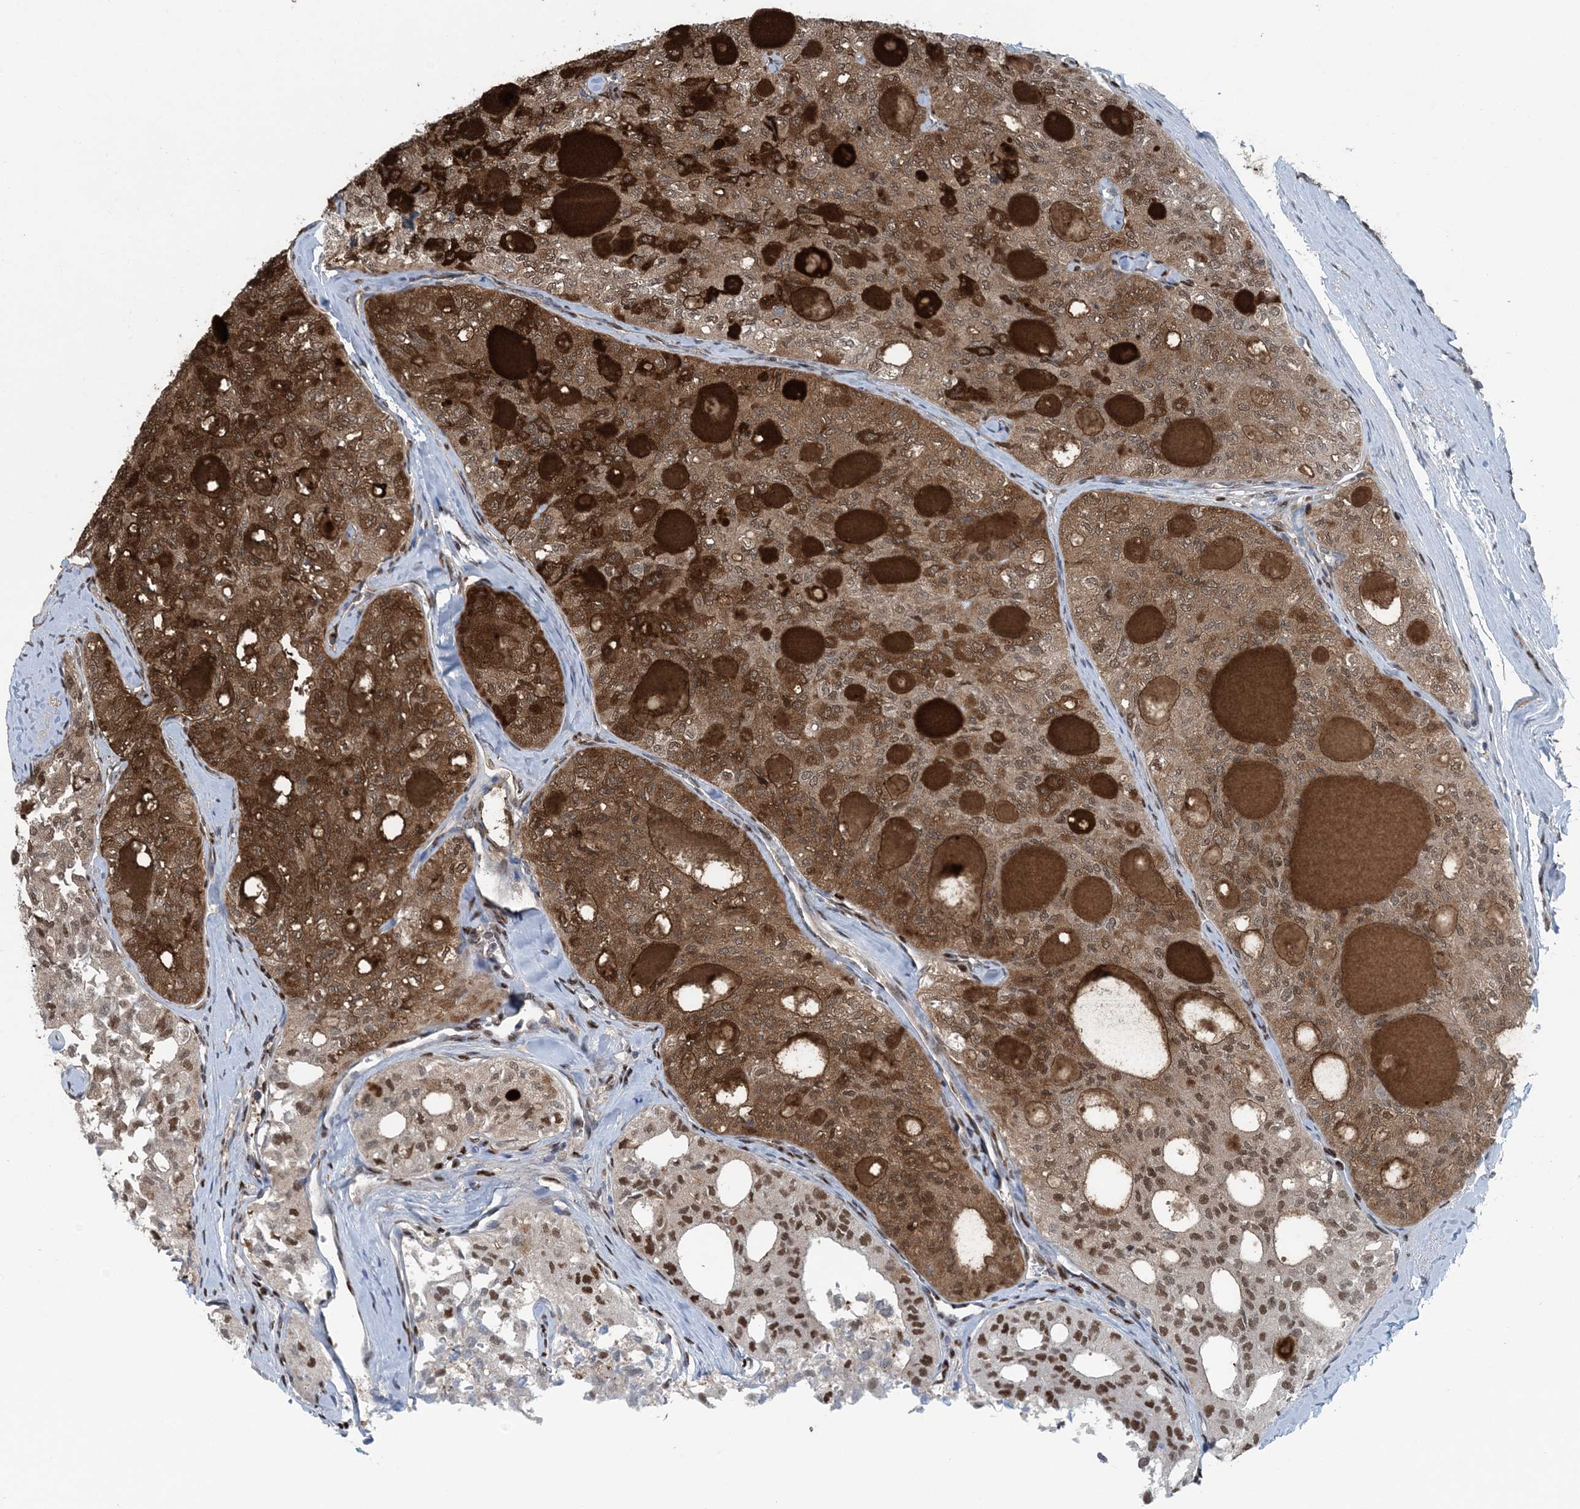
{"staining": {"intensity": "strong", "quantity": ">75%", "location": "cytoplasmic/membranous,nuclear"}, "tissue": "thyroid cancer", "cell_type": "Tumor cells", "image_type": "cancer", "snomed": [{"axis": "morphology", "description": "Follicular adenoma carcinoma, NOS"}, {"axis": "topography", "description": "Thyroid gland"}], "caption": "Tumor cells reveal strong cytoplasmic/membranous and nuclear staining in approximately >75% of cells in thyroid cancer.", "gene": "HIKESHI", "patient": {"sex": "male", "age": 75}}